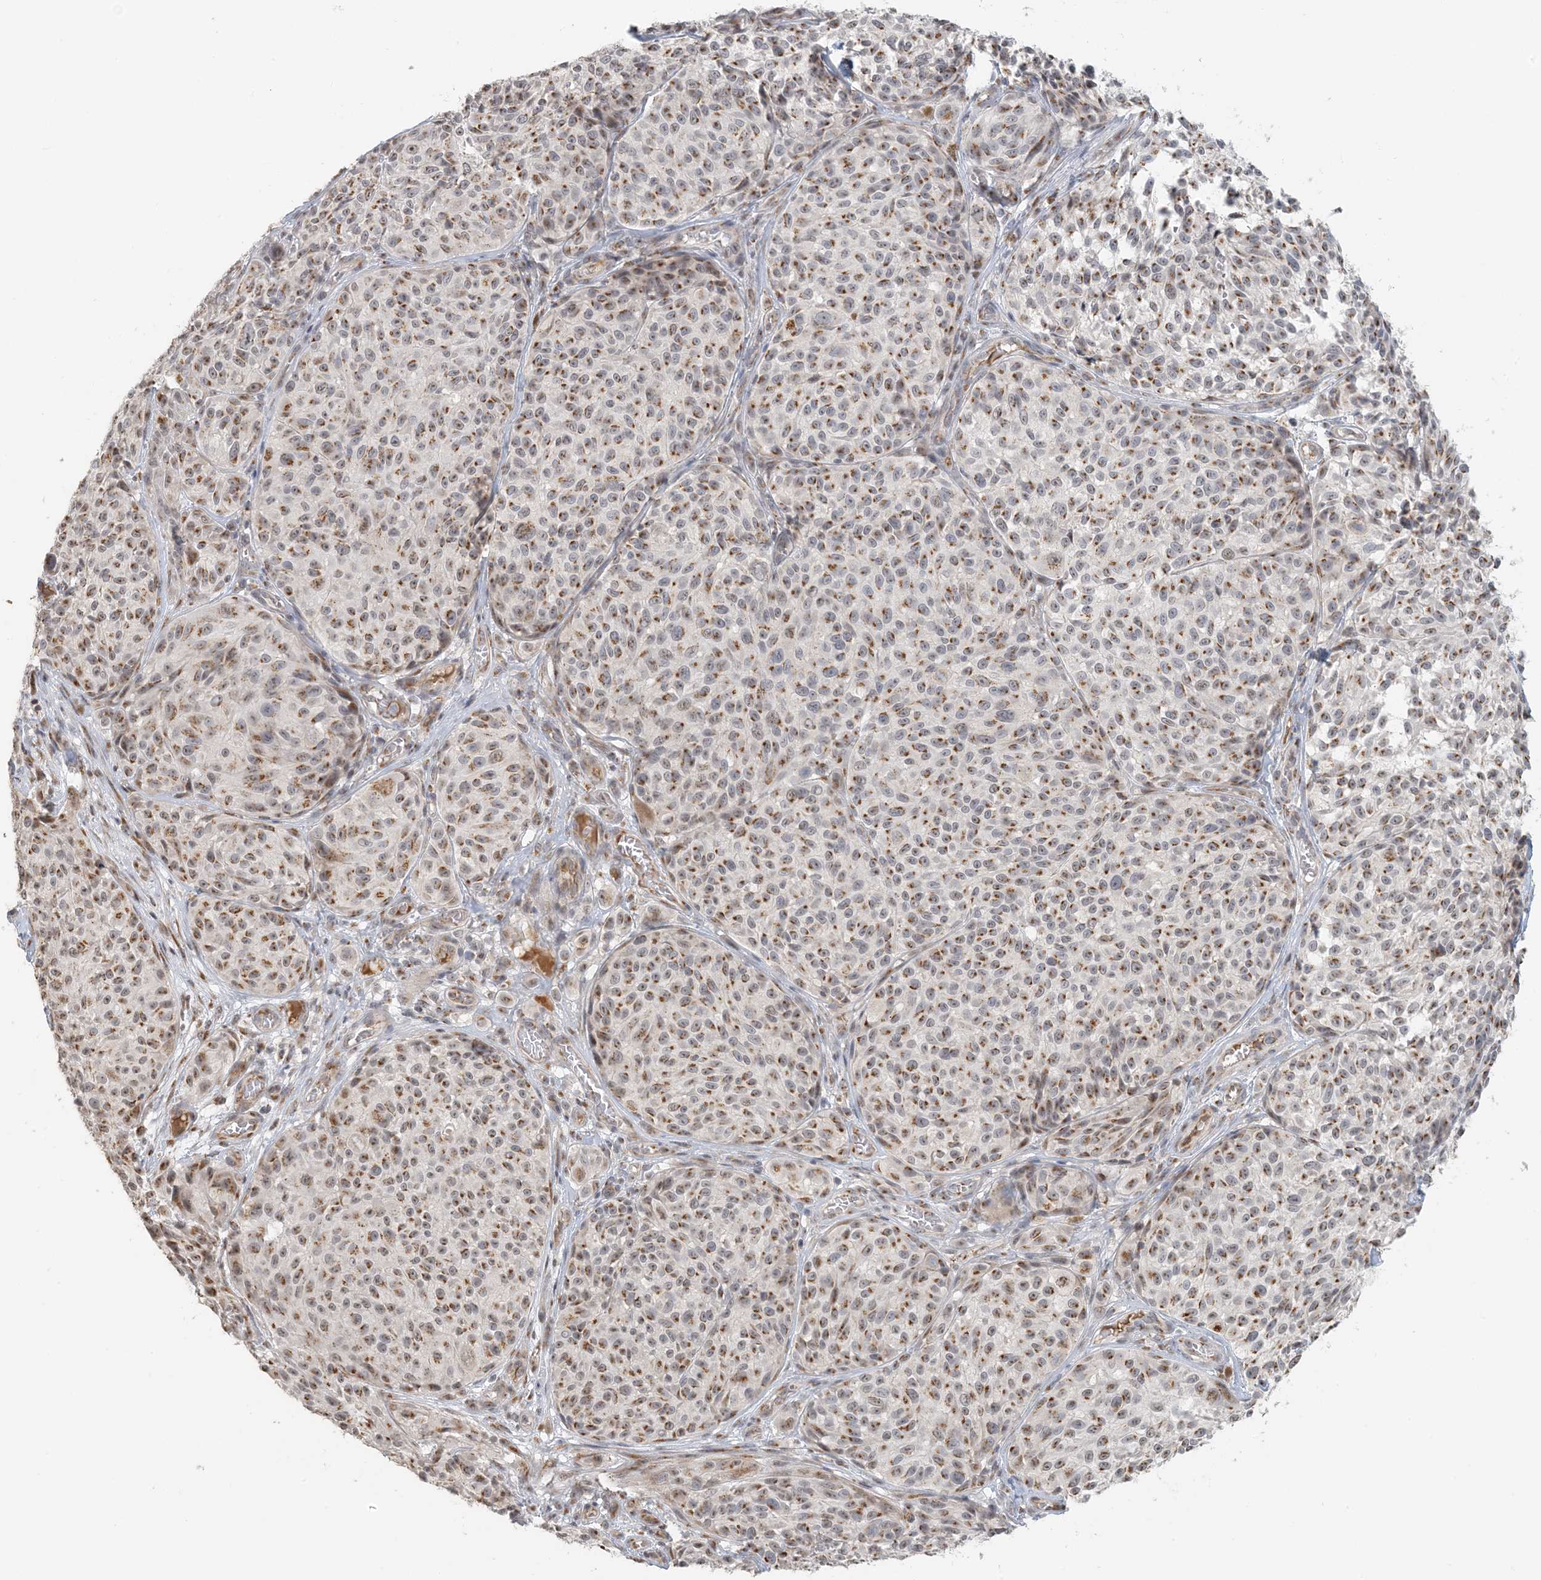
{"staining": {"intensity": "strong", "quantity": ">75%", "location": "cytoplasmic/membranous"}, "tissue": "melanoma", "cell_type": "Tumor cells", "image_type": "cancer", "snomed": [{"axis": "morphology", "description": "Malignant melanoma, NOS"}, {"axis": "topography", "description": "Skin"}], "caption": "Protein staining of malignant melanoma tissue demonstrates strong cytoplasmic/membranous expression in approximately >75% of tumor cells. (Stains: DAB (3,3'-diaminobenzidine) in brown, nuclei in blue, Microscopy: brightfield microscopy at high magnification).", "gene": "ZCCHC4", "patient": {"sex": "male", "age": 83}}